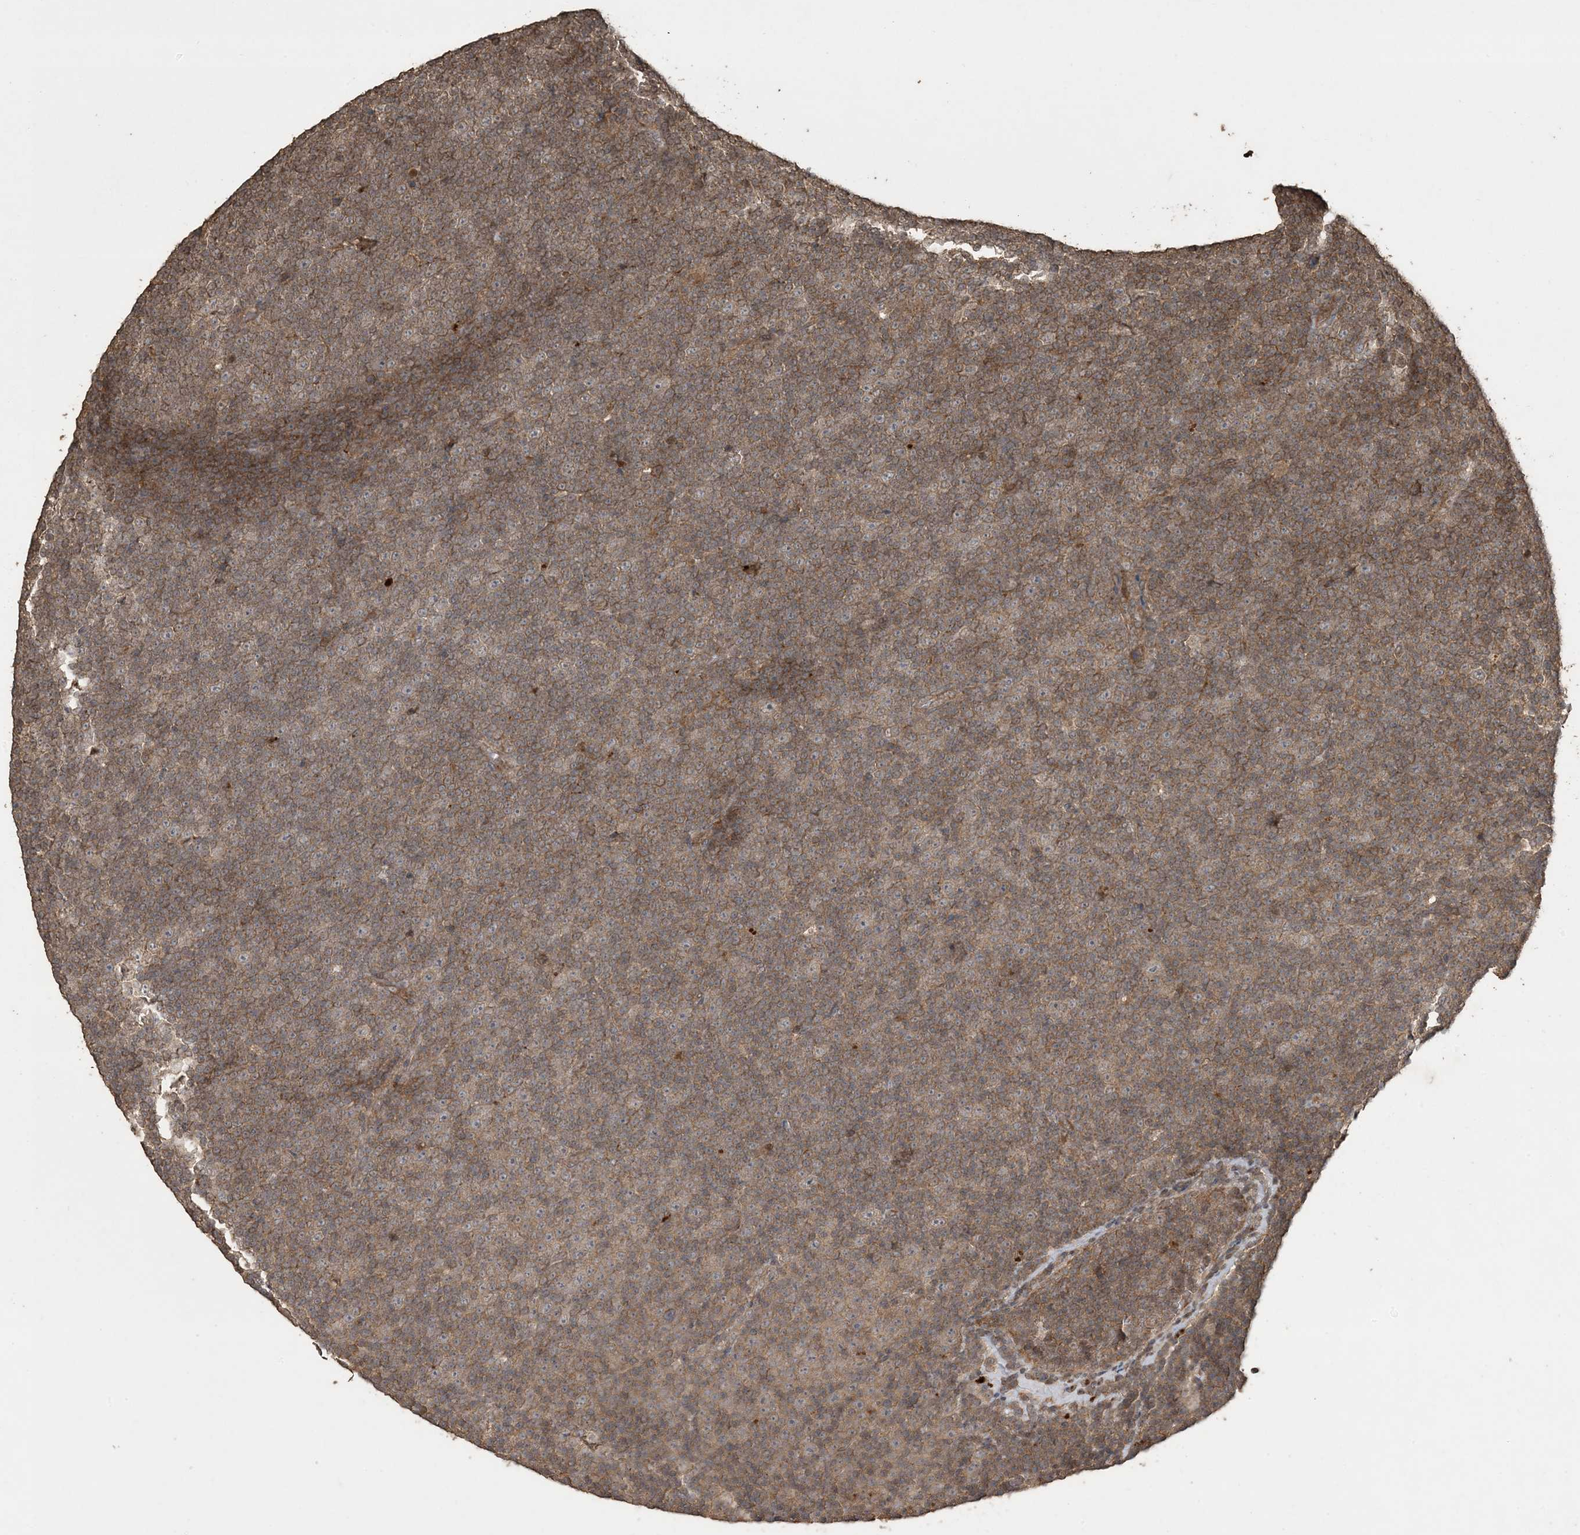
{"staining": {"intensity": "moderate", "quantity": ">75%", "location": "cytoplasmic/membranous"}, "tissue": "lymphoma", "cell_type": "Tumor cells", "image_type": "cancer", "snomed": [{"axis": "morphology", "description": "Malignant lymphoma, non-Hodgkin's type, Low grade"}, {"axis": "topography", "description": "Lymph node"}], "caption": "Tumor cells exhibit medium levels of moderate cytoplasmic/membranous expression in approximately >75% of cells in lymphoma.", "gene": "EFCAB8", "patient": {"sex": "female", "age": 67}}